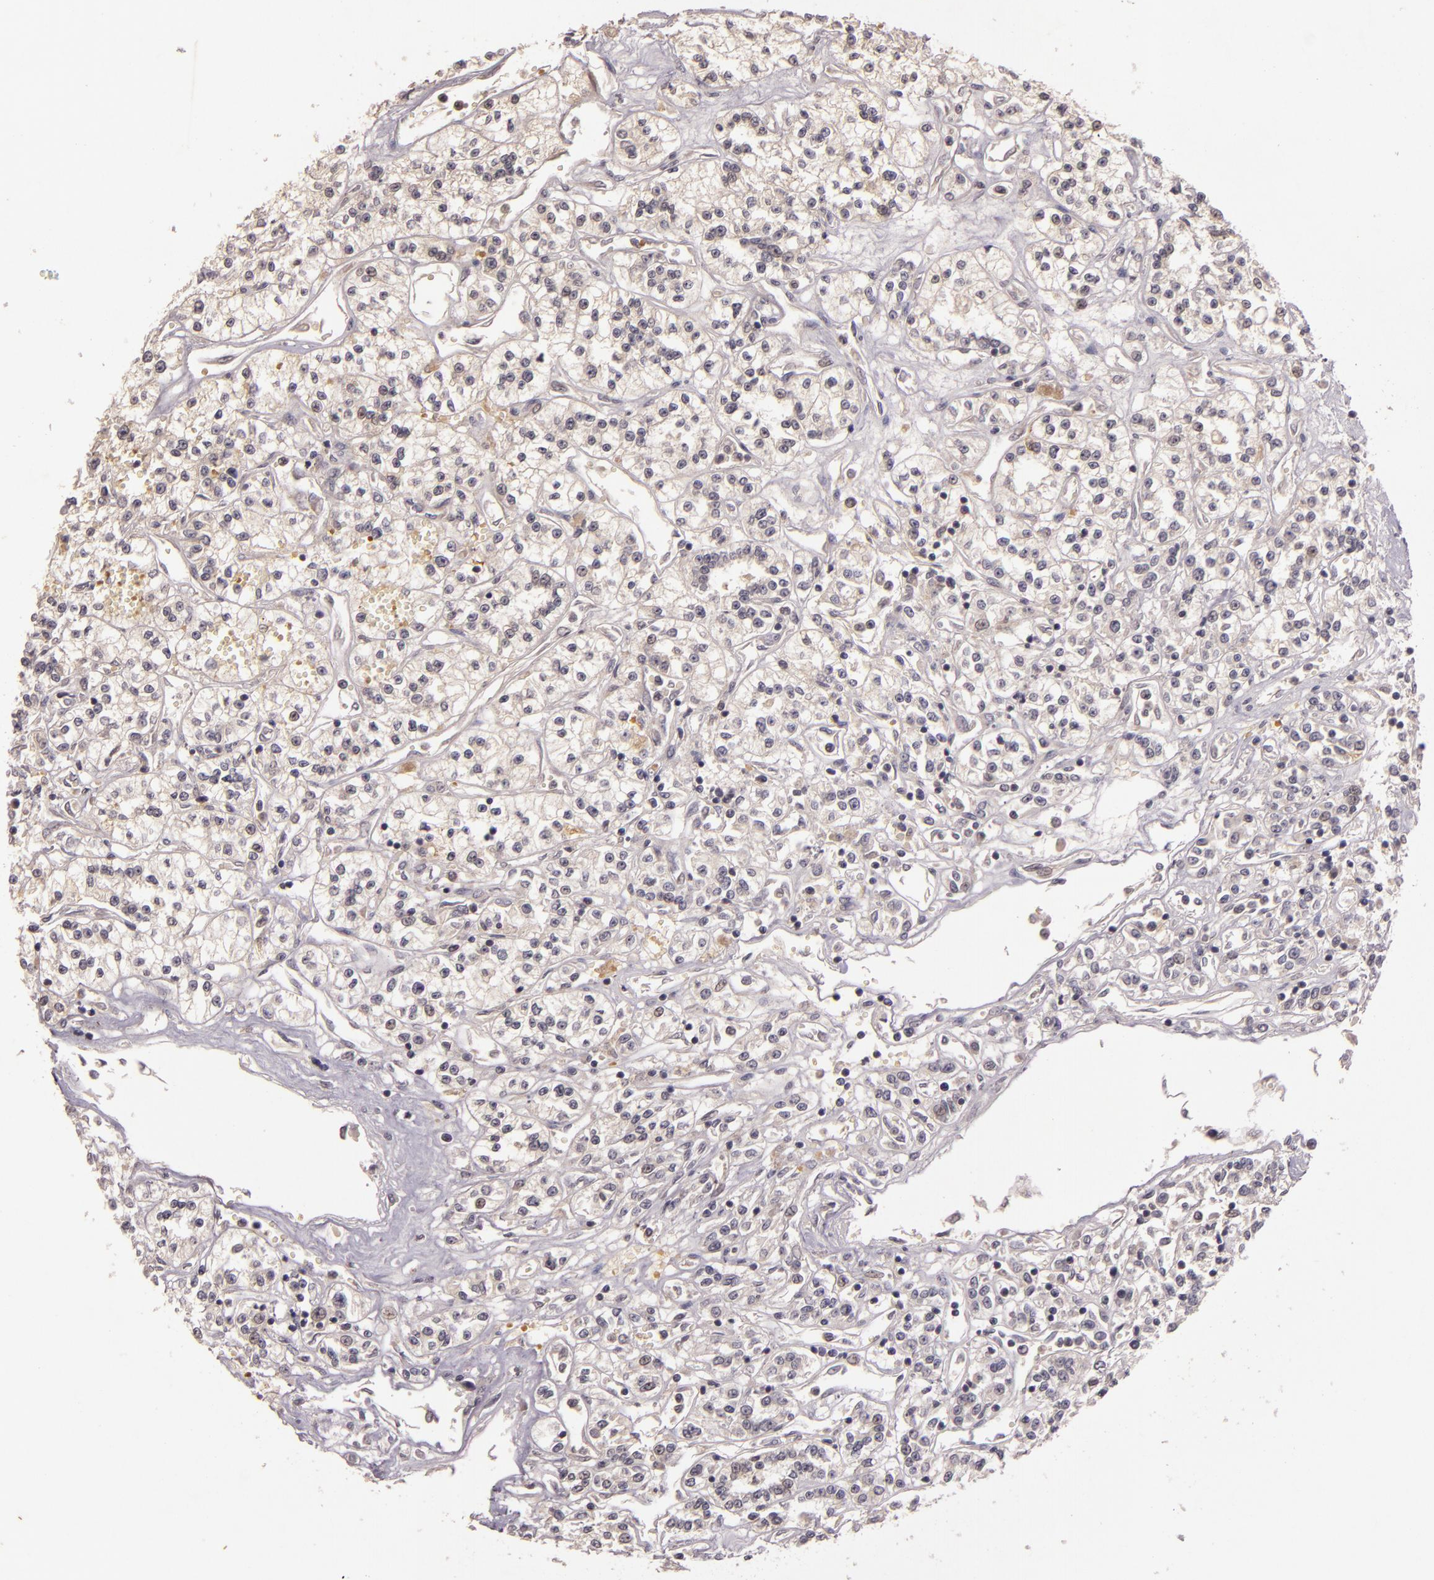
{"staining": {"intensity": "negative", "quantity": "none", "location": "none"}, "tissue": "renal cancer", "cell_type": "Tumor cells", "image_type": "cancer", "snomed": [{"axis": "morphology", "description": "Adenocarcinoma, NOS"}, {"axis": "topography", "description": "Kidney"}], "caption": "Photomicrograph shows no significant protein staining in tumor cells of renal cancer.", "gene": "TFF1", "patient": {"sex": "female", "age": 76}}